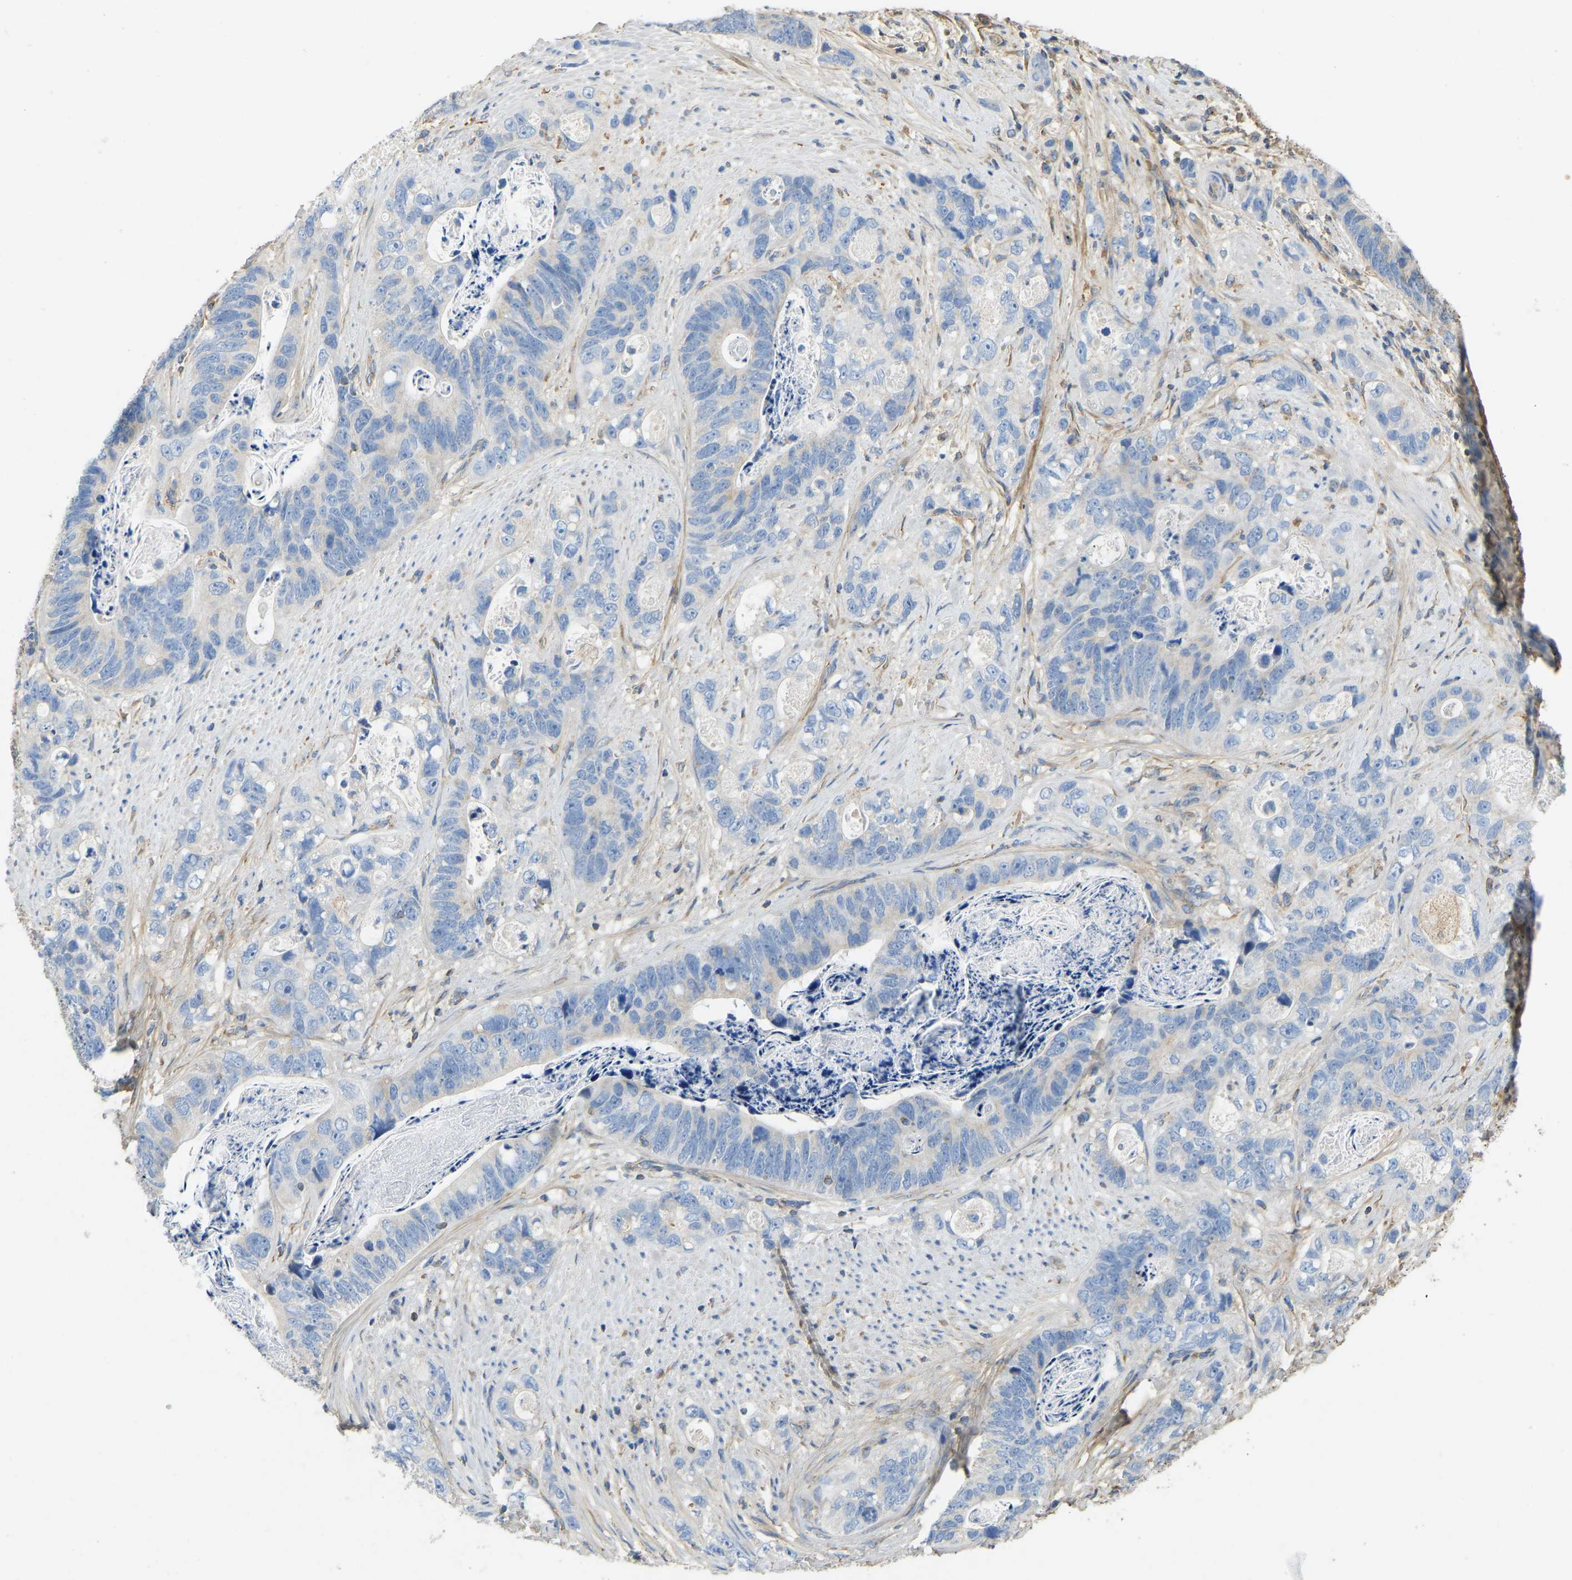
{"staining": {"intensity": "negative", "quantity": "none", "location": "none"}, "tissue": "stomach cancer", "cell_type": "Tumor cells", "image_type": "cancer", "snomed": [{"axis": "morphology", "description": "Normal tissue, NOS"}, {"axis": "morphology", "description": "Adenocarcinoma, NOS"}, {"axis": "topography", "description": "Stomach"}], "caption": "Stomach cancer stained for a protein using IHC displays no staining tumor cells.", "gene": "TECTA", "patient": {"sex": "female", "age": 89}}